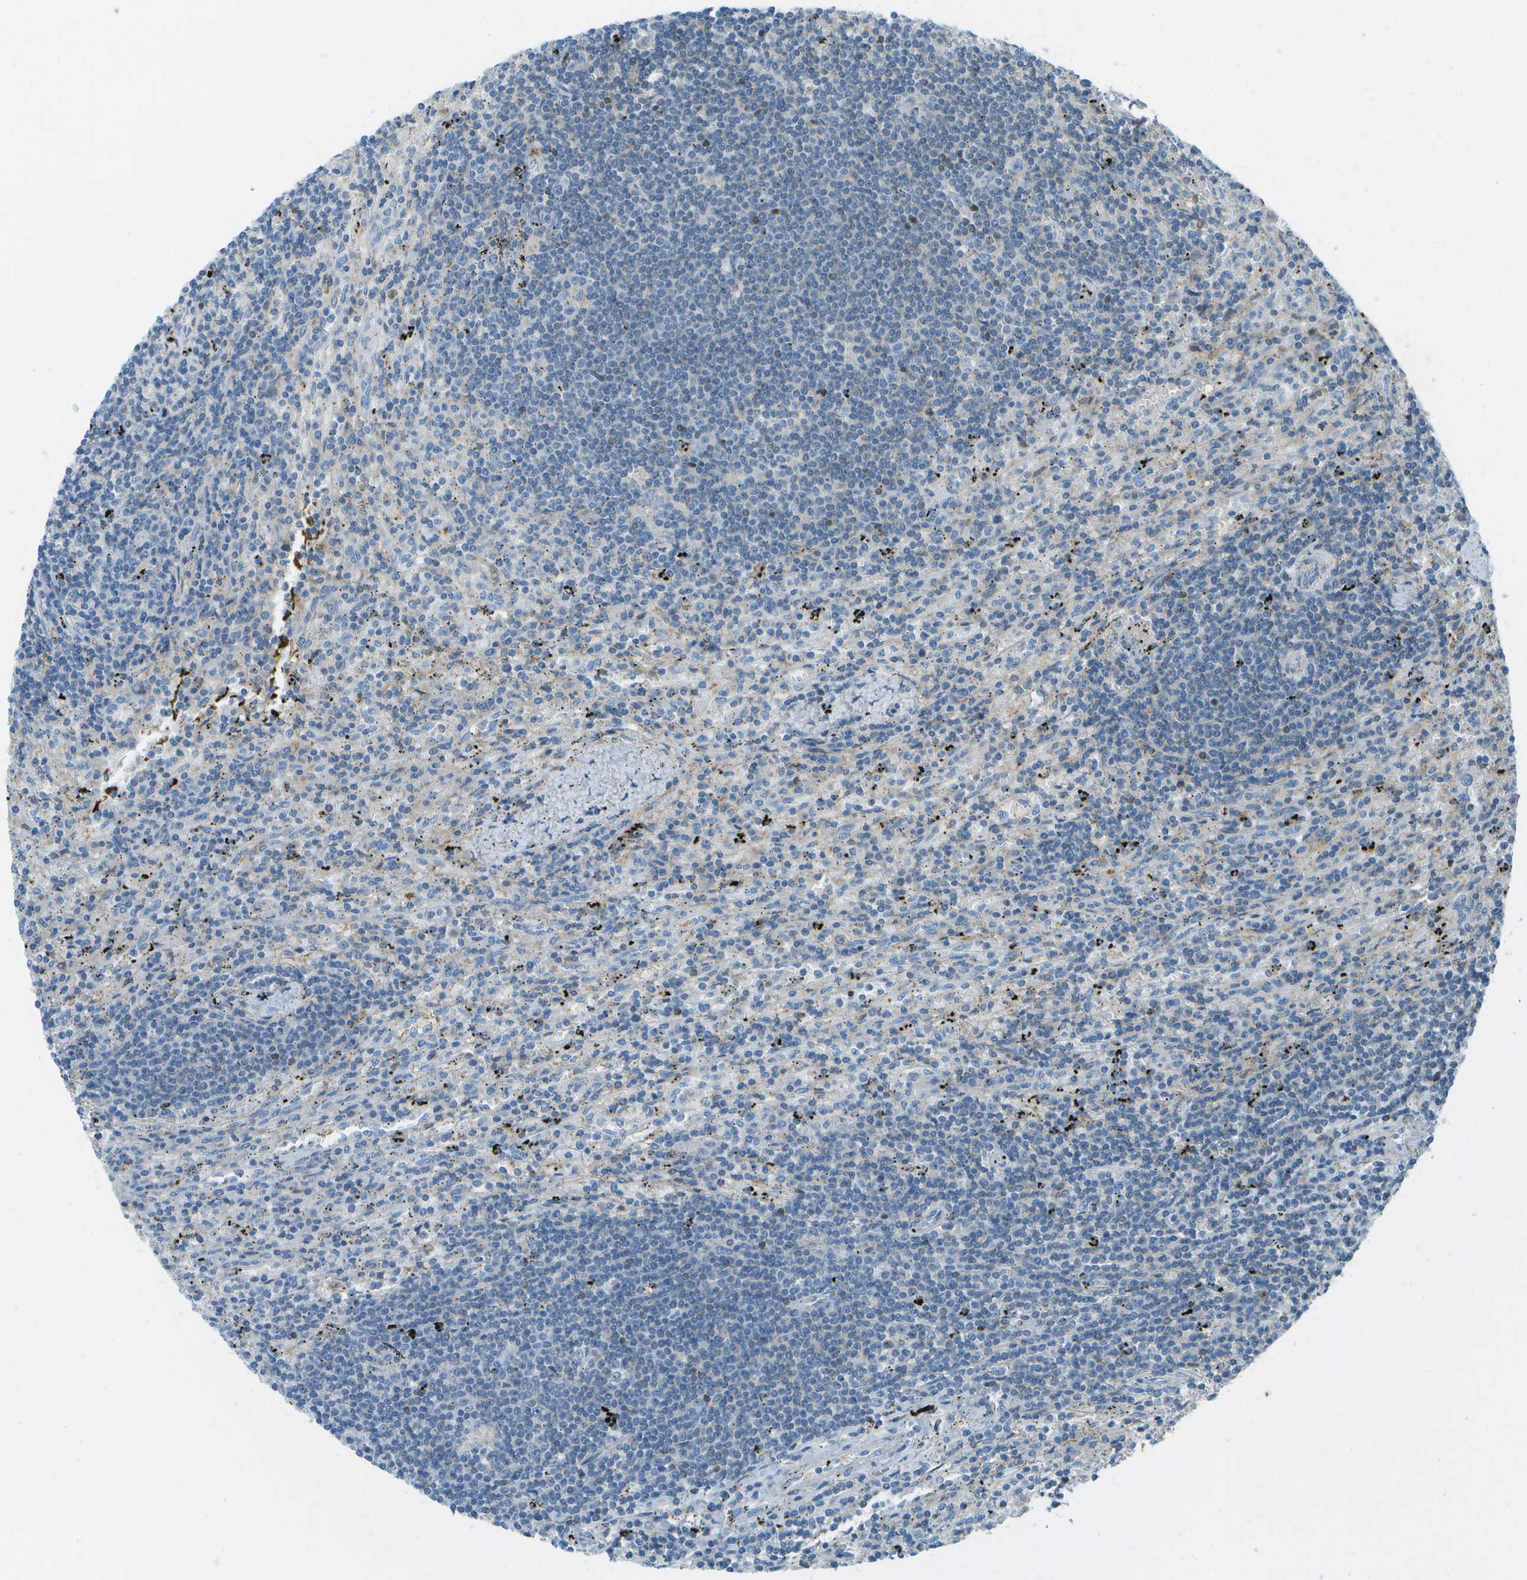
{"staining": {"intensity": "negative", "quantity": "none", "location": "none"}, "tissue": "lymphoma", "cell_type": "Tumor cells", "image_type": "cancer", "snomed": [{"axis": "morphology", "description": "Malignant lymphoma, non-Hodgkin's type, Low grade"}, {"axis": "topography", "description": "Spleen"}], "caption": "Immunohistochemistry (IHC) micrograph of human malignant lymphoma, non-Hodgkin's type (low-grade) stained for a protein (brown), which displays no staining in tumor cells.", "gene": "LRRC66", "patient": {"sex": "male", "age": 76}}